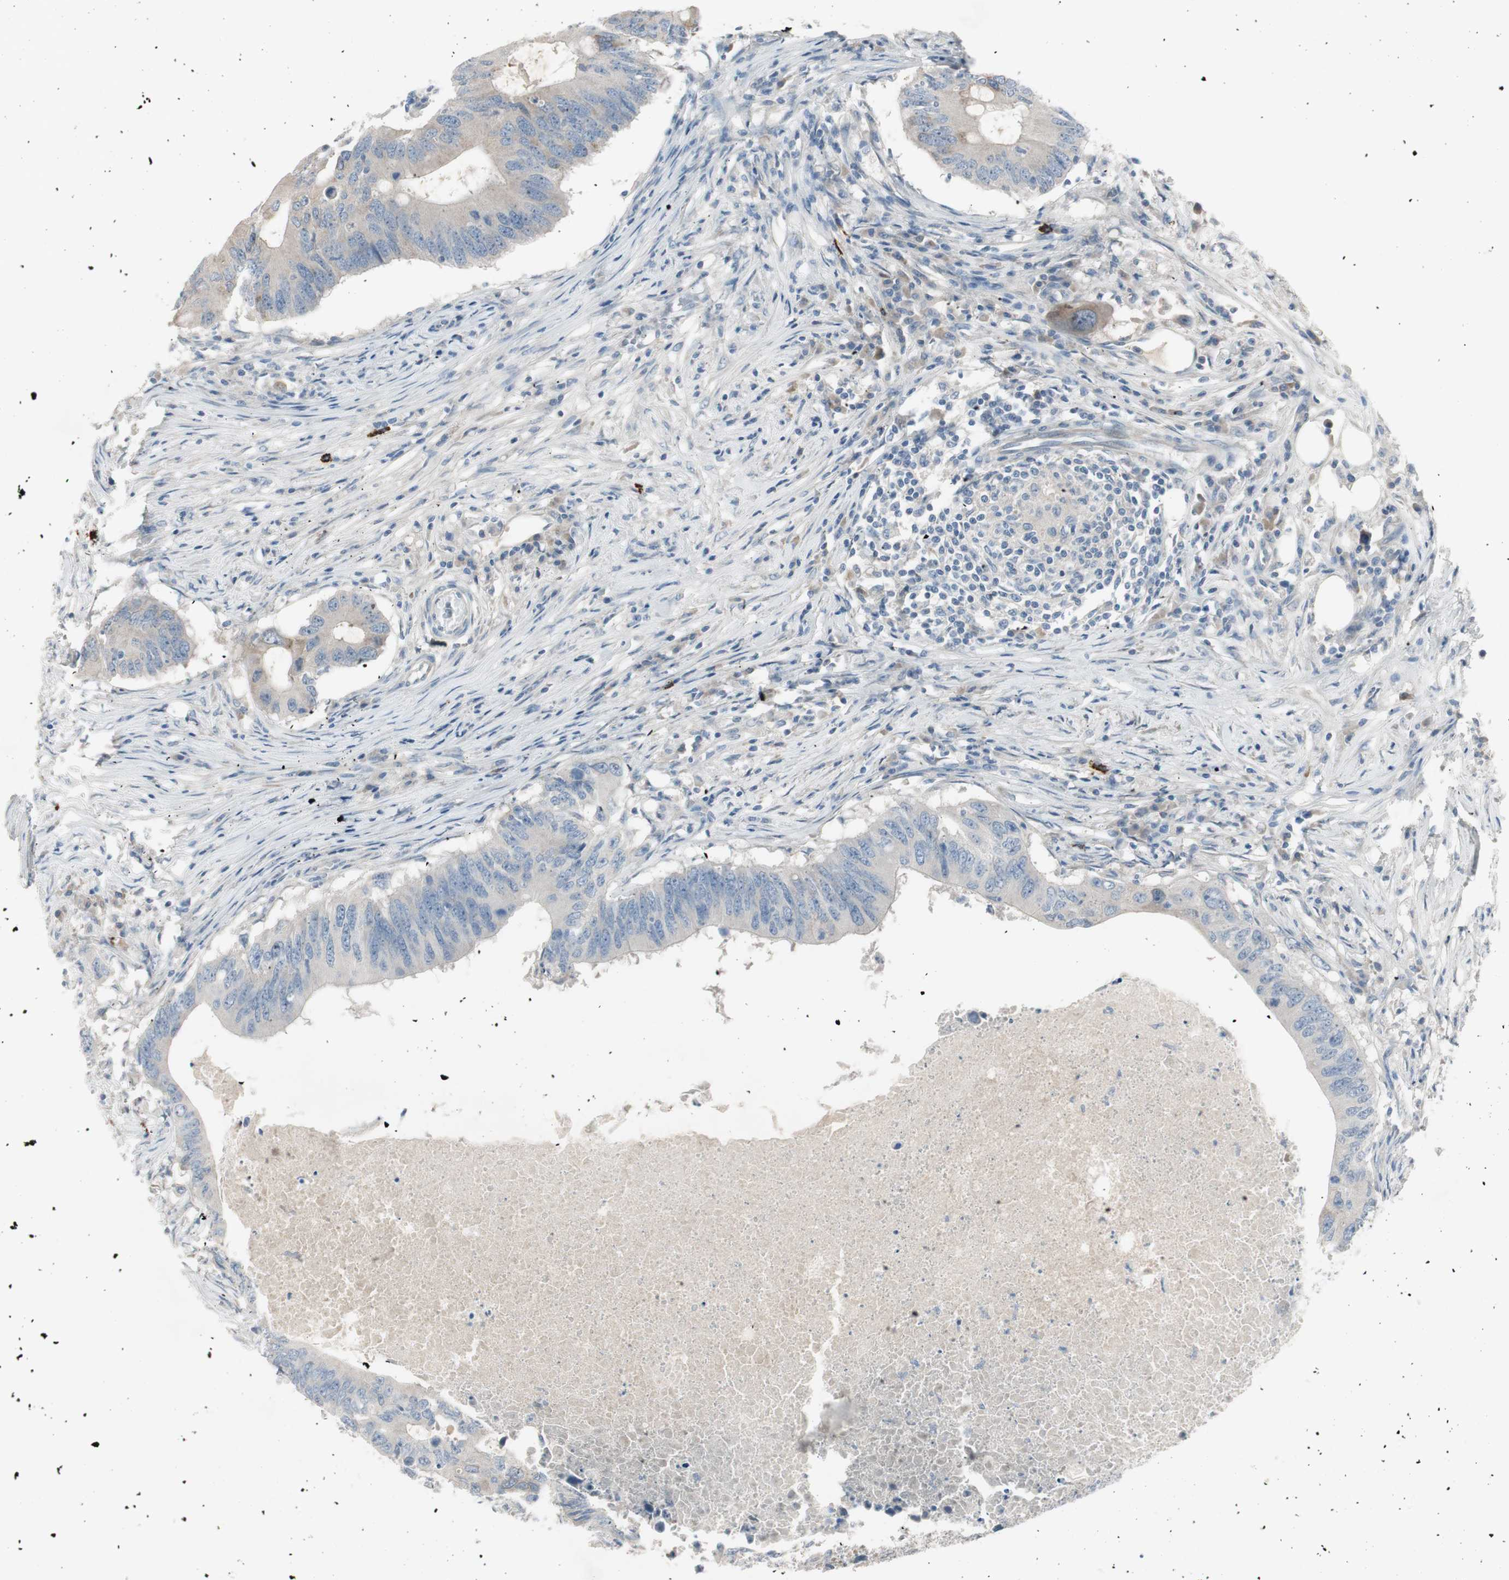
{"staining": {"intensity": "weak", "quantity": "25%-75%", "location": "cytoplasmic/membranous"}, "tissue": "colorectal cancer", "cell_type": "Tumor cells", "image_type": "cancer", "snomed": [{"axis": "morphology", "description": "Adenocarcinoma, NOS"}, {"axis": "topography", "description": "Colon"}], "caption": "Weak cytoplasmic/membranous staining is appreciated in about 25%-75% of tumor cells in colorectal adenocarcinoma.", "gene": "MAPRE3", "patient": {"sex": "male", "age": 71}}